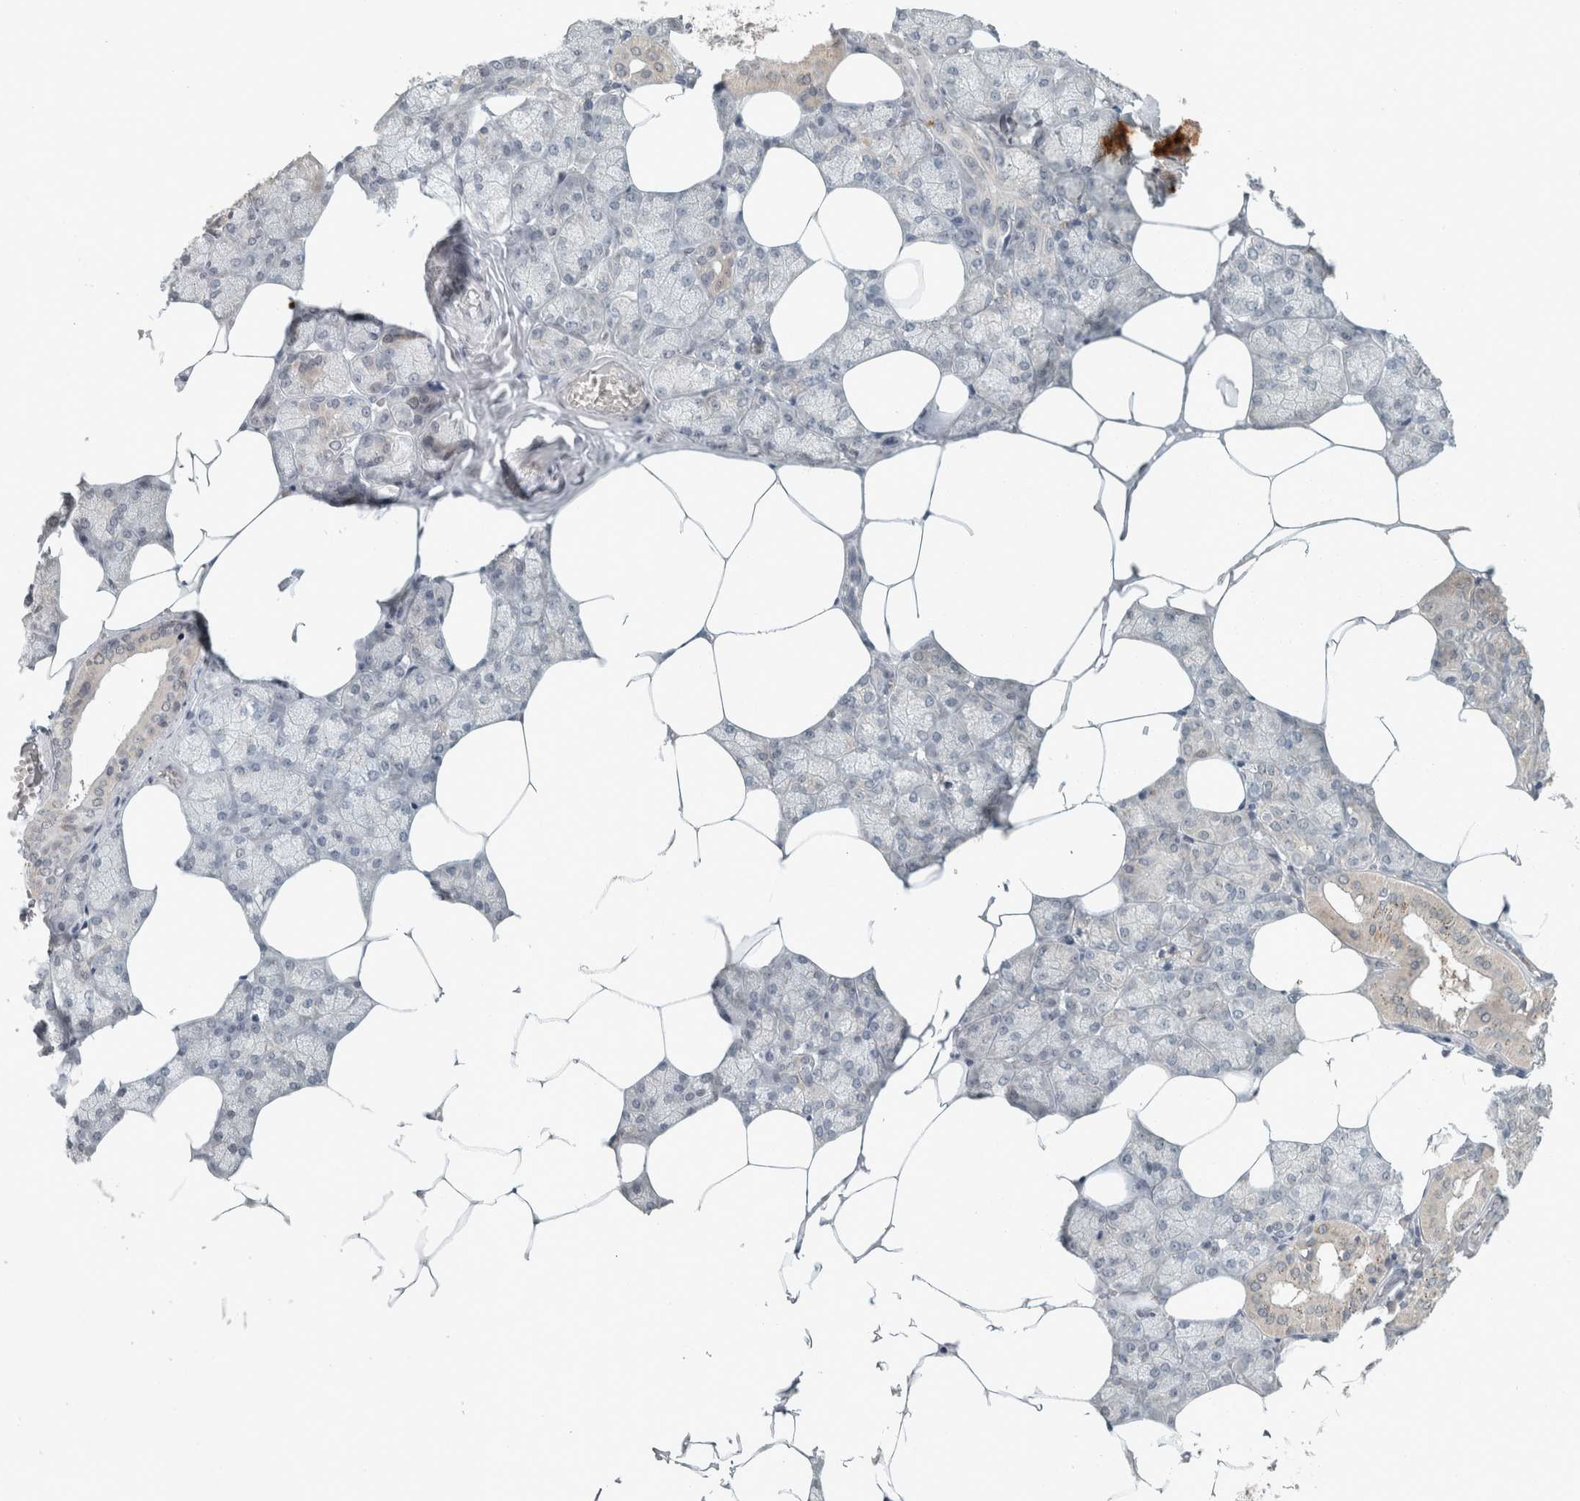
{"staining": {"intensity": "weak", "quantity": "<25%", "location": "cytoplasmic/membranous"}, "tissue": "salivary gland", "cell_type": "Glandular cells", "image_type": "normal", "snomed": [{"axis": "morphology", "description": "Normal tissue, NOS"}, {"axis": "topography", "description": "Salivary gland"}], "caption": "The micrograph exhibits no significant staining in glandular cells of salivary gland. The staining is performed using DAB (3,3'-diaminobenzidine) brown chromogen with nuclei counter-stained in using hematoxylin.", "gene": "TRIT1", "patient": {"sex": "male", "age": 62}}